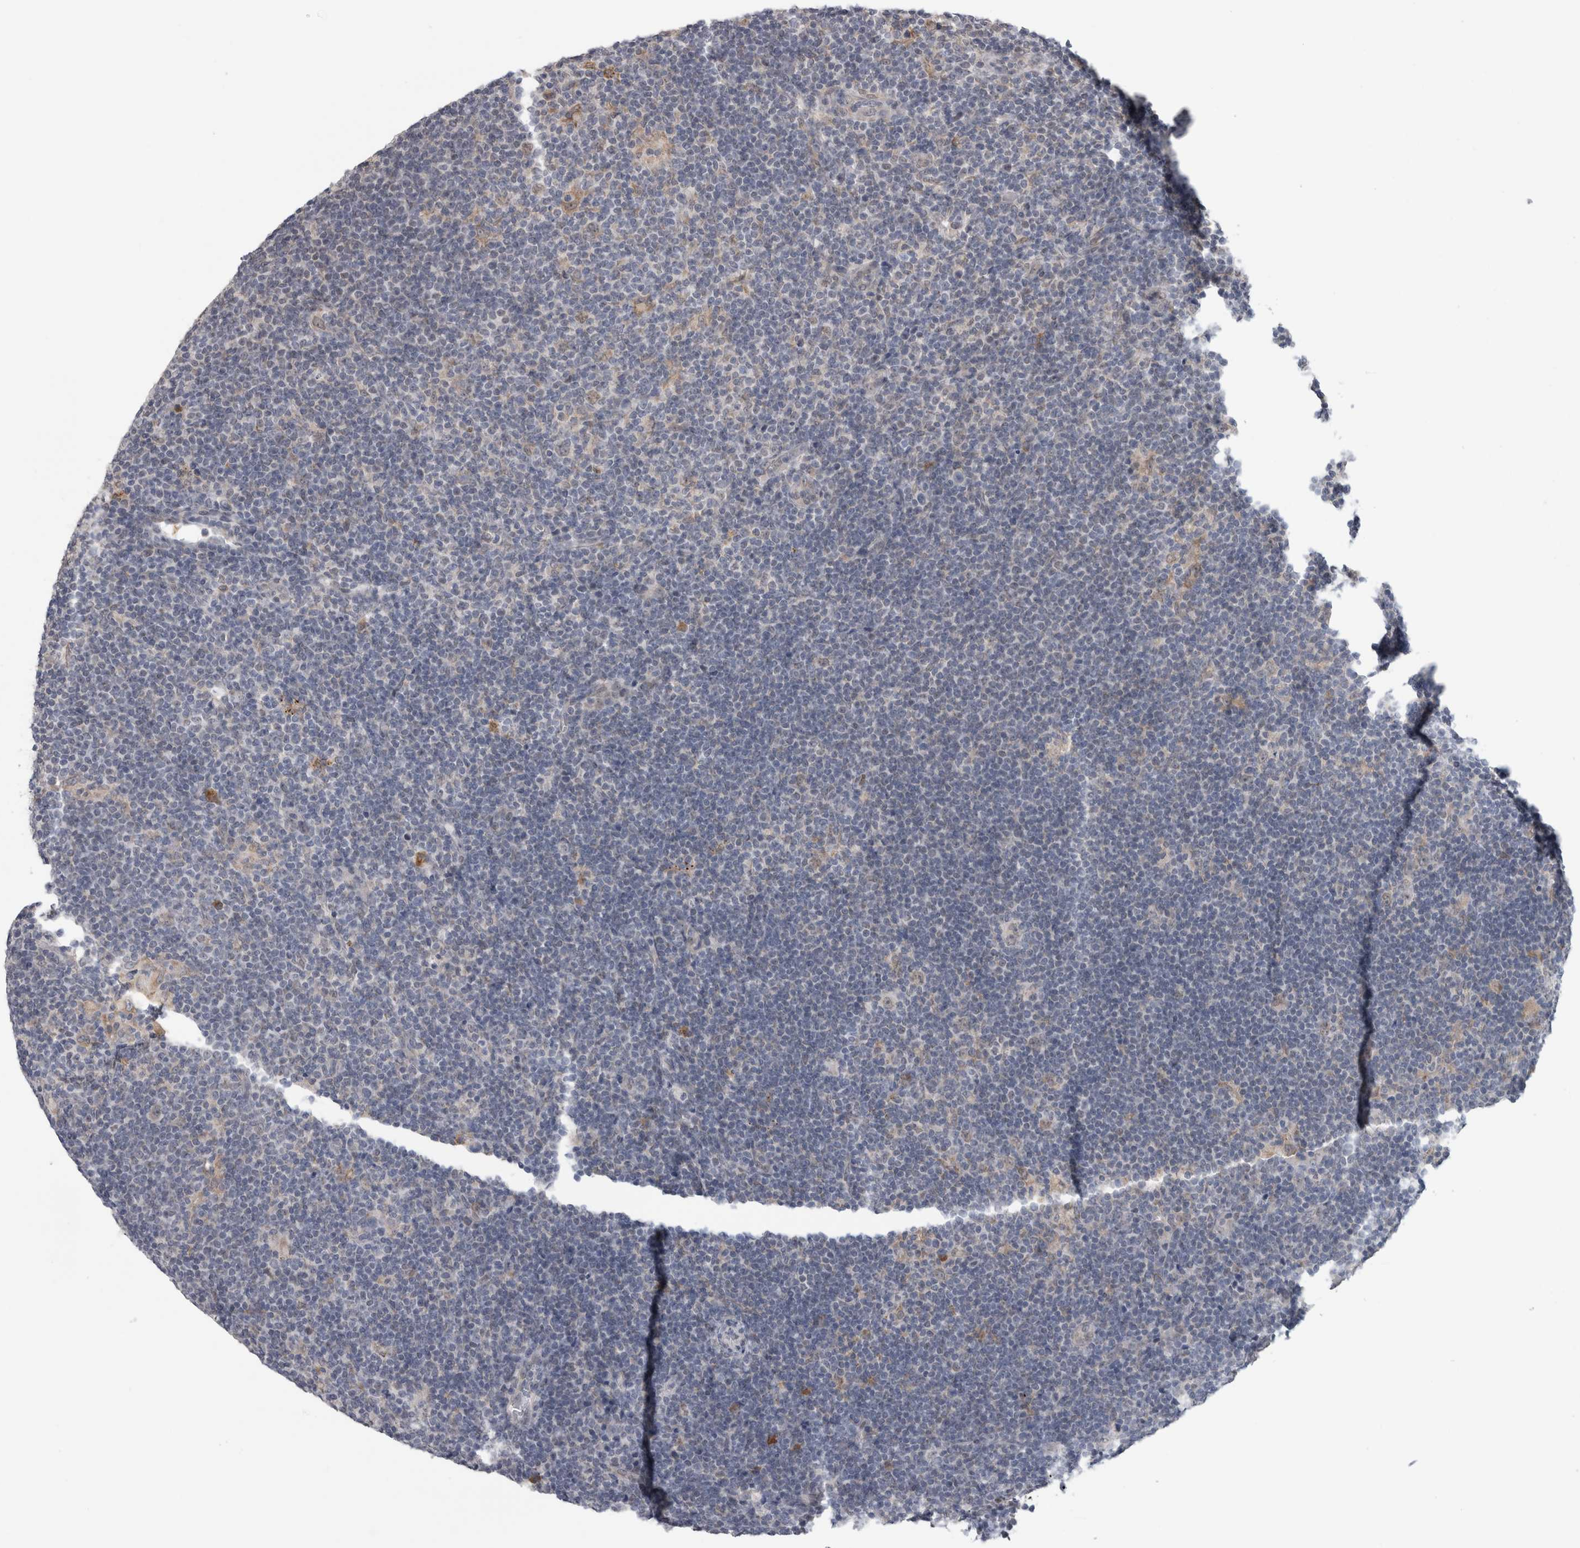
{"staining": {"intensity": "negative", "quantity": "none", "location": "none"}, "tissue": "lymphoma", "cell_type": "Tumor cells", "image_type": "cancer", "snomed": [{"axis": "morphology", "description": "Hodgkin's disease, NOS"}, {"axis": "topography", "description": "Lymph node"}], "caption": "Tumor cells are negative for protein expression in human lymphoma.", "gene": "TMEM242", "patient": {"sex": "female", "age": 57}}